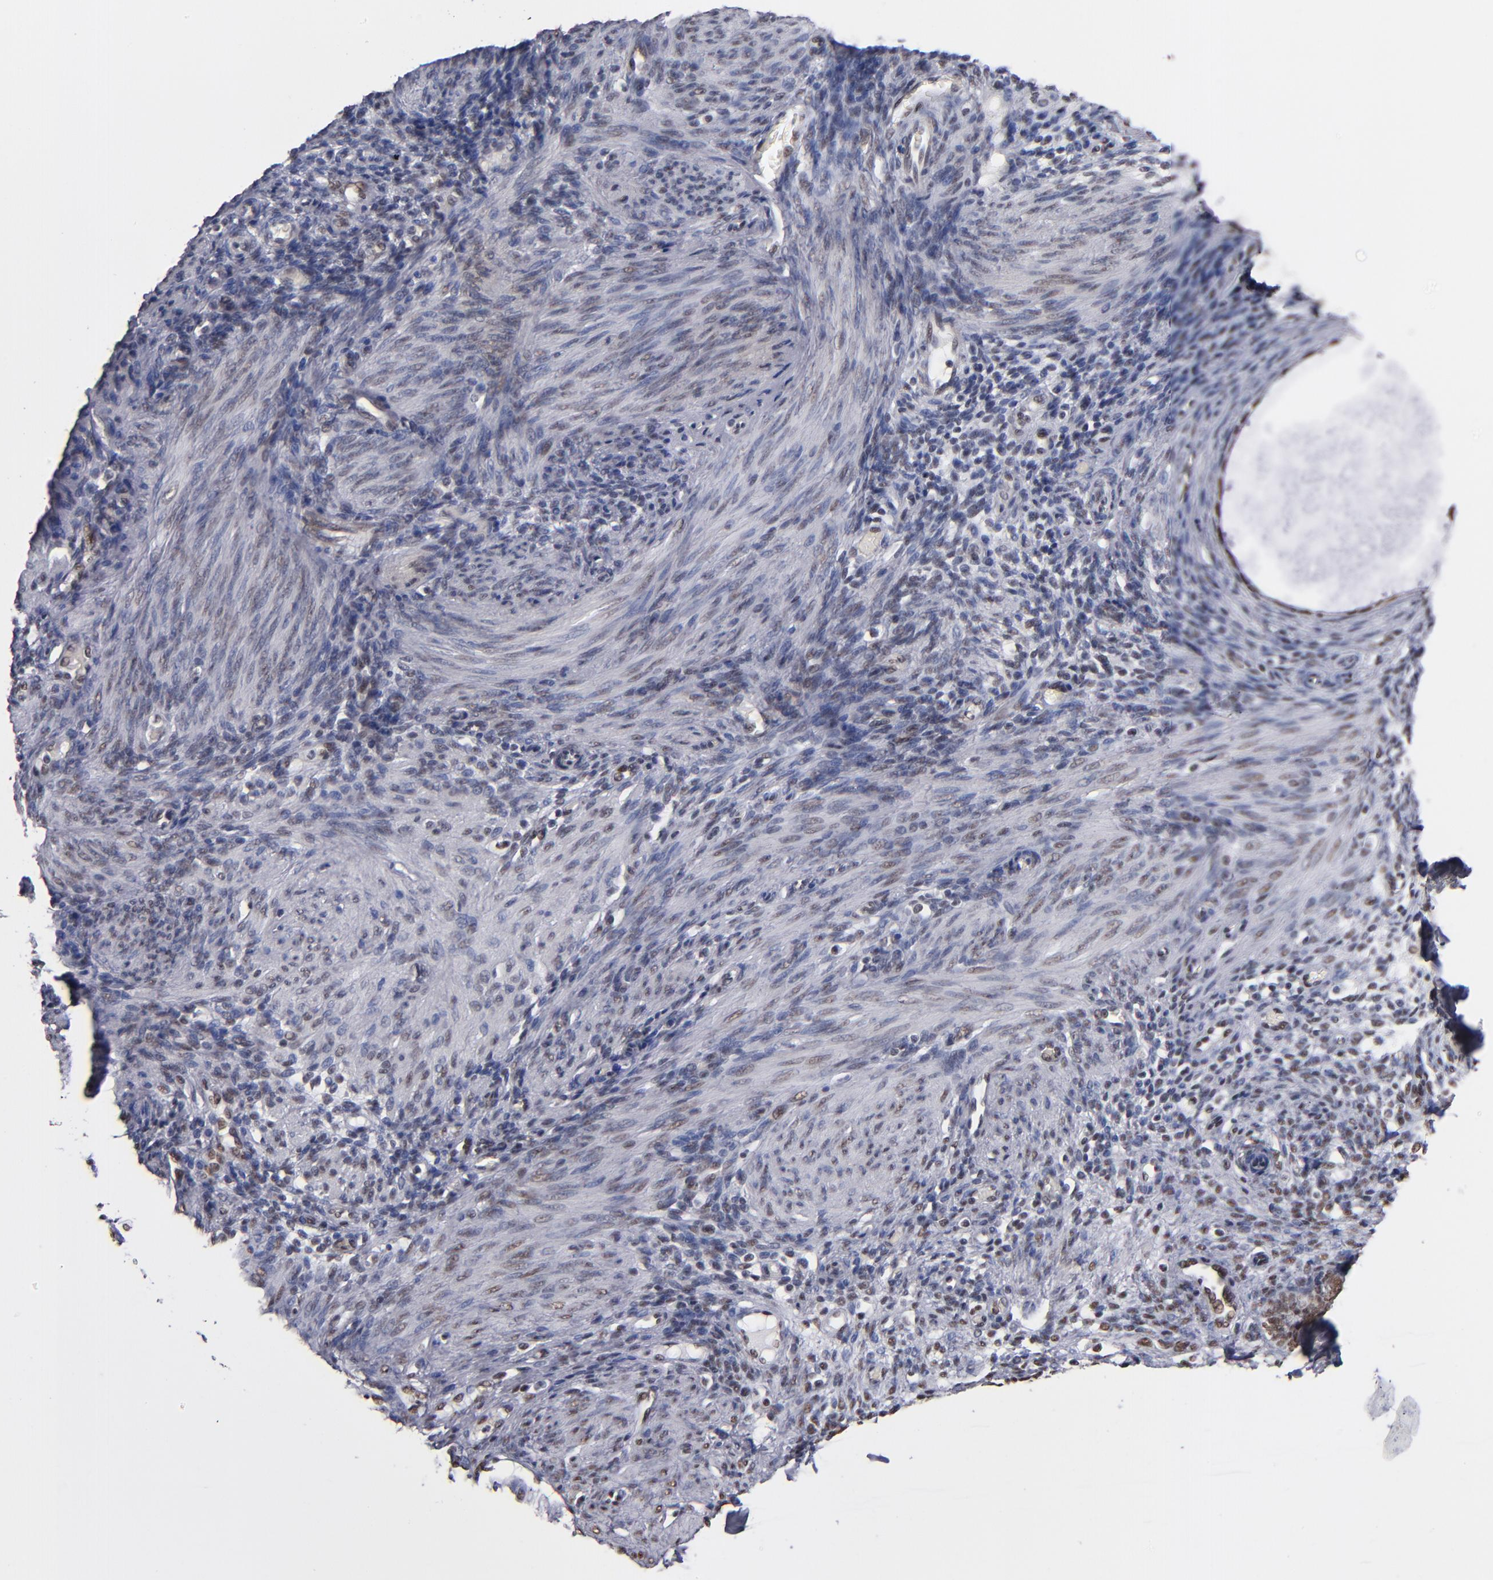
{"staining": {"intensity": "moderate", "quantity": ">75%", "location": "nuclear"}, "tissue": "endometrium", "cell_type": "Cells in endometrial stroma", "image_type": "normal", "snomed": [{"axis": "morphology", "description": "Normal tissue, NOS"}, {"axis": "topography", "description": "Endometrium"}], "caption": "The image displays a brown stain indicating the presence of a protein in the nuclear of cells in endometrial stroma in endometrium.", "gene": "MN1", "patient": {"sex": "female", "age": 72}}